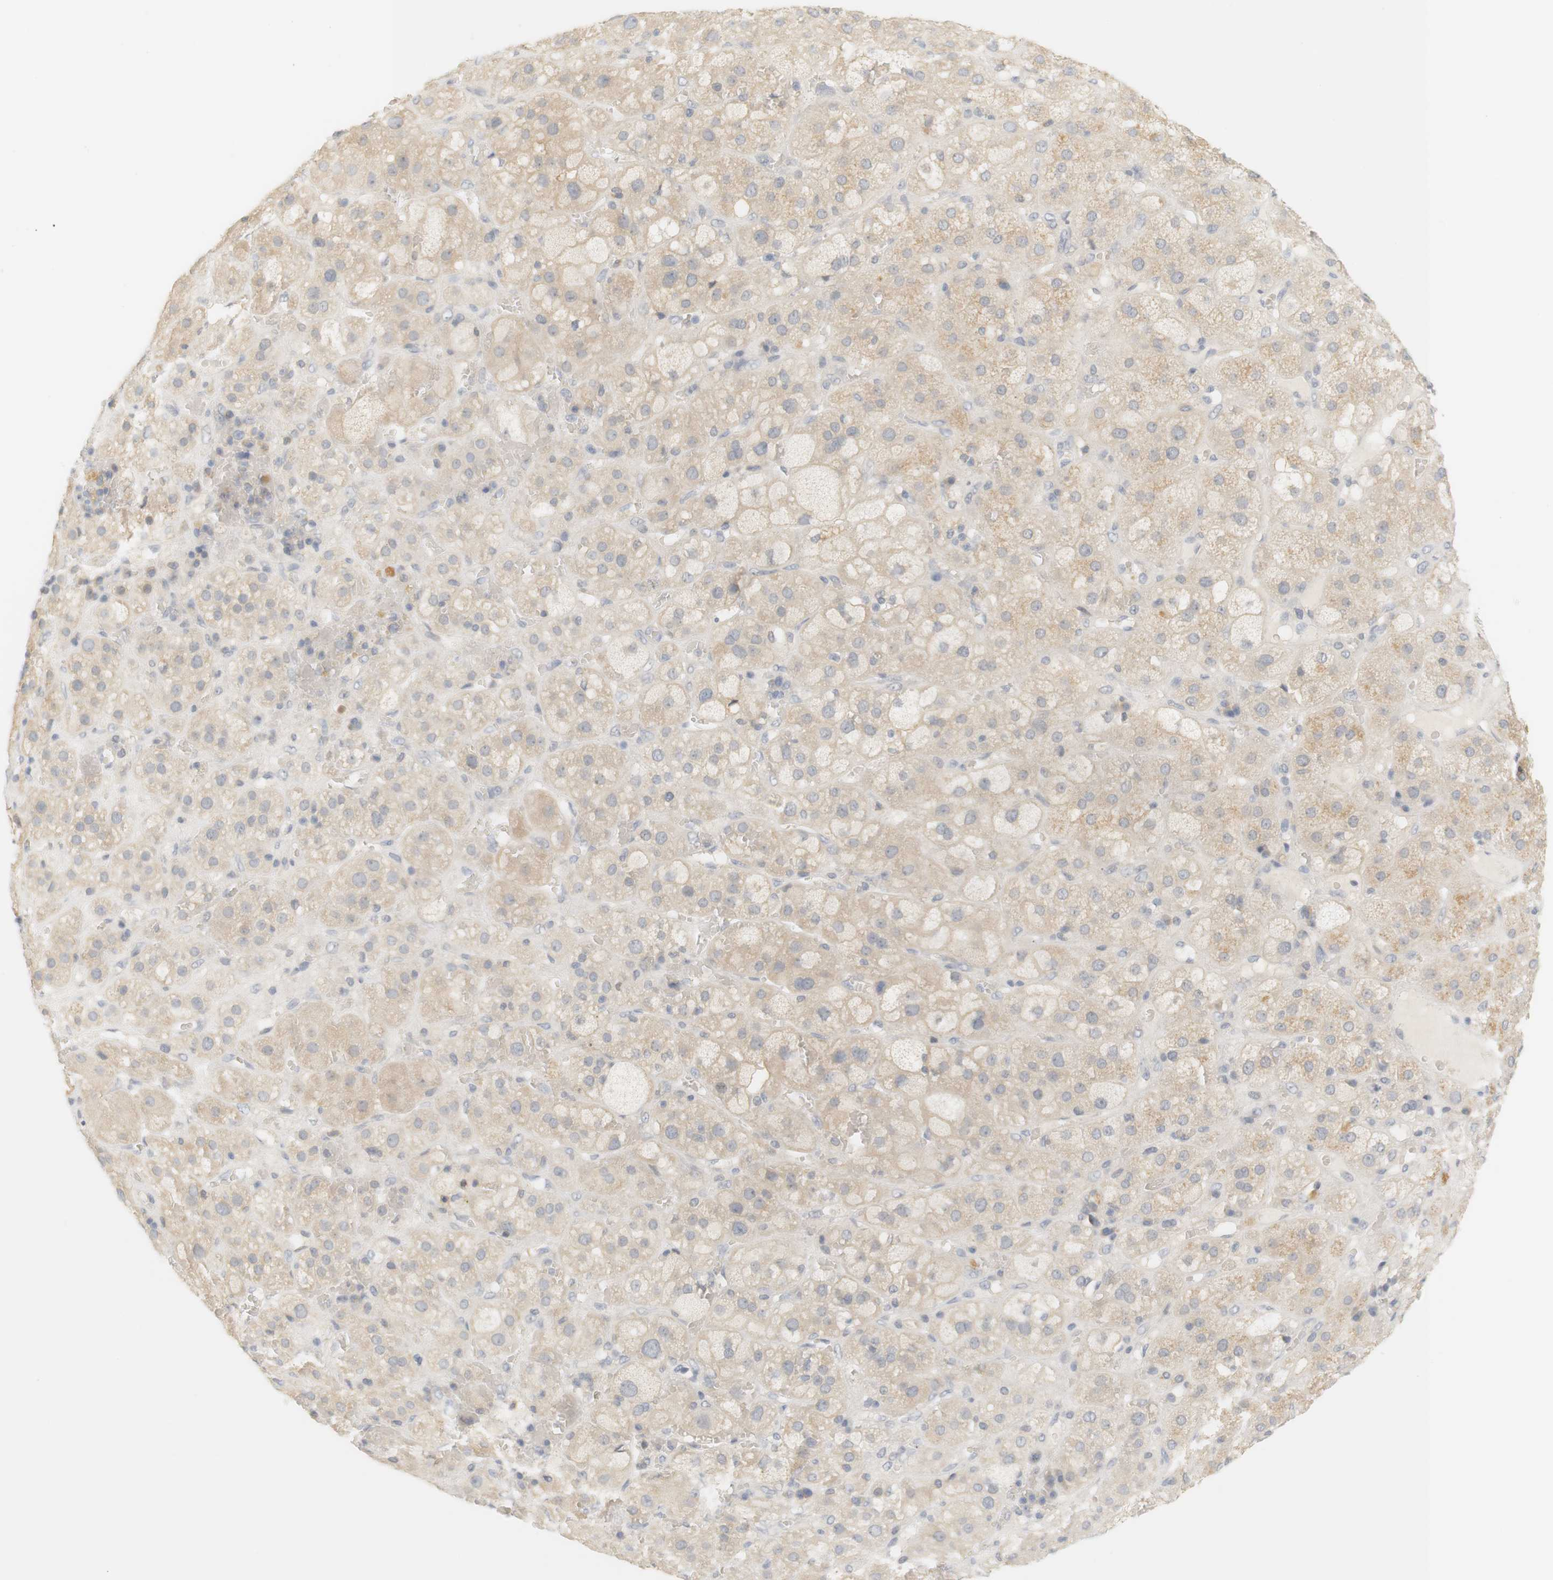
{"staining": {"intensity": "weak", "quantity": "25%-75%", "location": "cytoplasmic/membranous"}, "tissue": "adrenal gland", "cell_type": "Glandular cells", "image_type": "normal", "snomed": [{"axis": "morphology", "description": "Normal tissue, NOS"}, {"axis": "topography", "description": "Adrenal gland"}], "caption": "Protein expression analysis of unremarkable human adrenal gland reveals weak cytoplasmic/membranous staining in about 25%-75% of glandular cells.", "gene": "RTN3", "patient": {"sex": "female", "age": 47}}